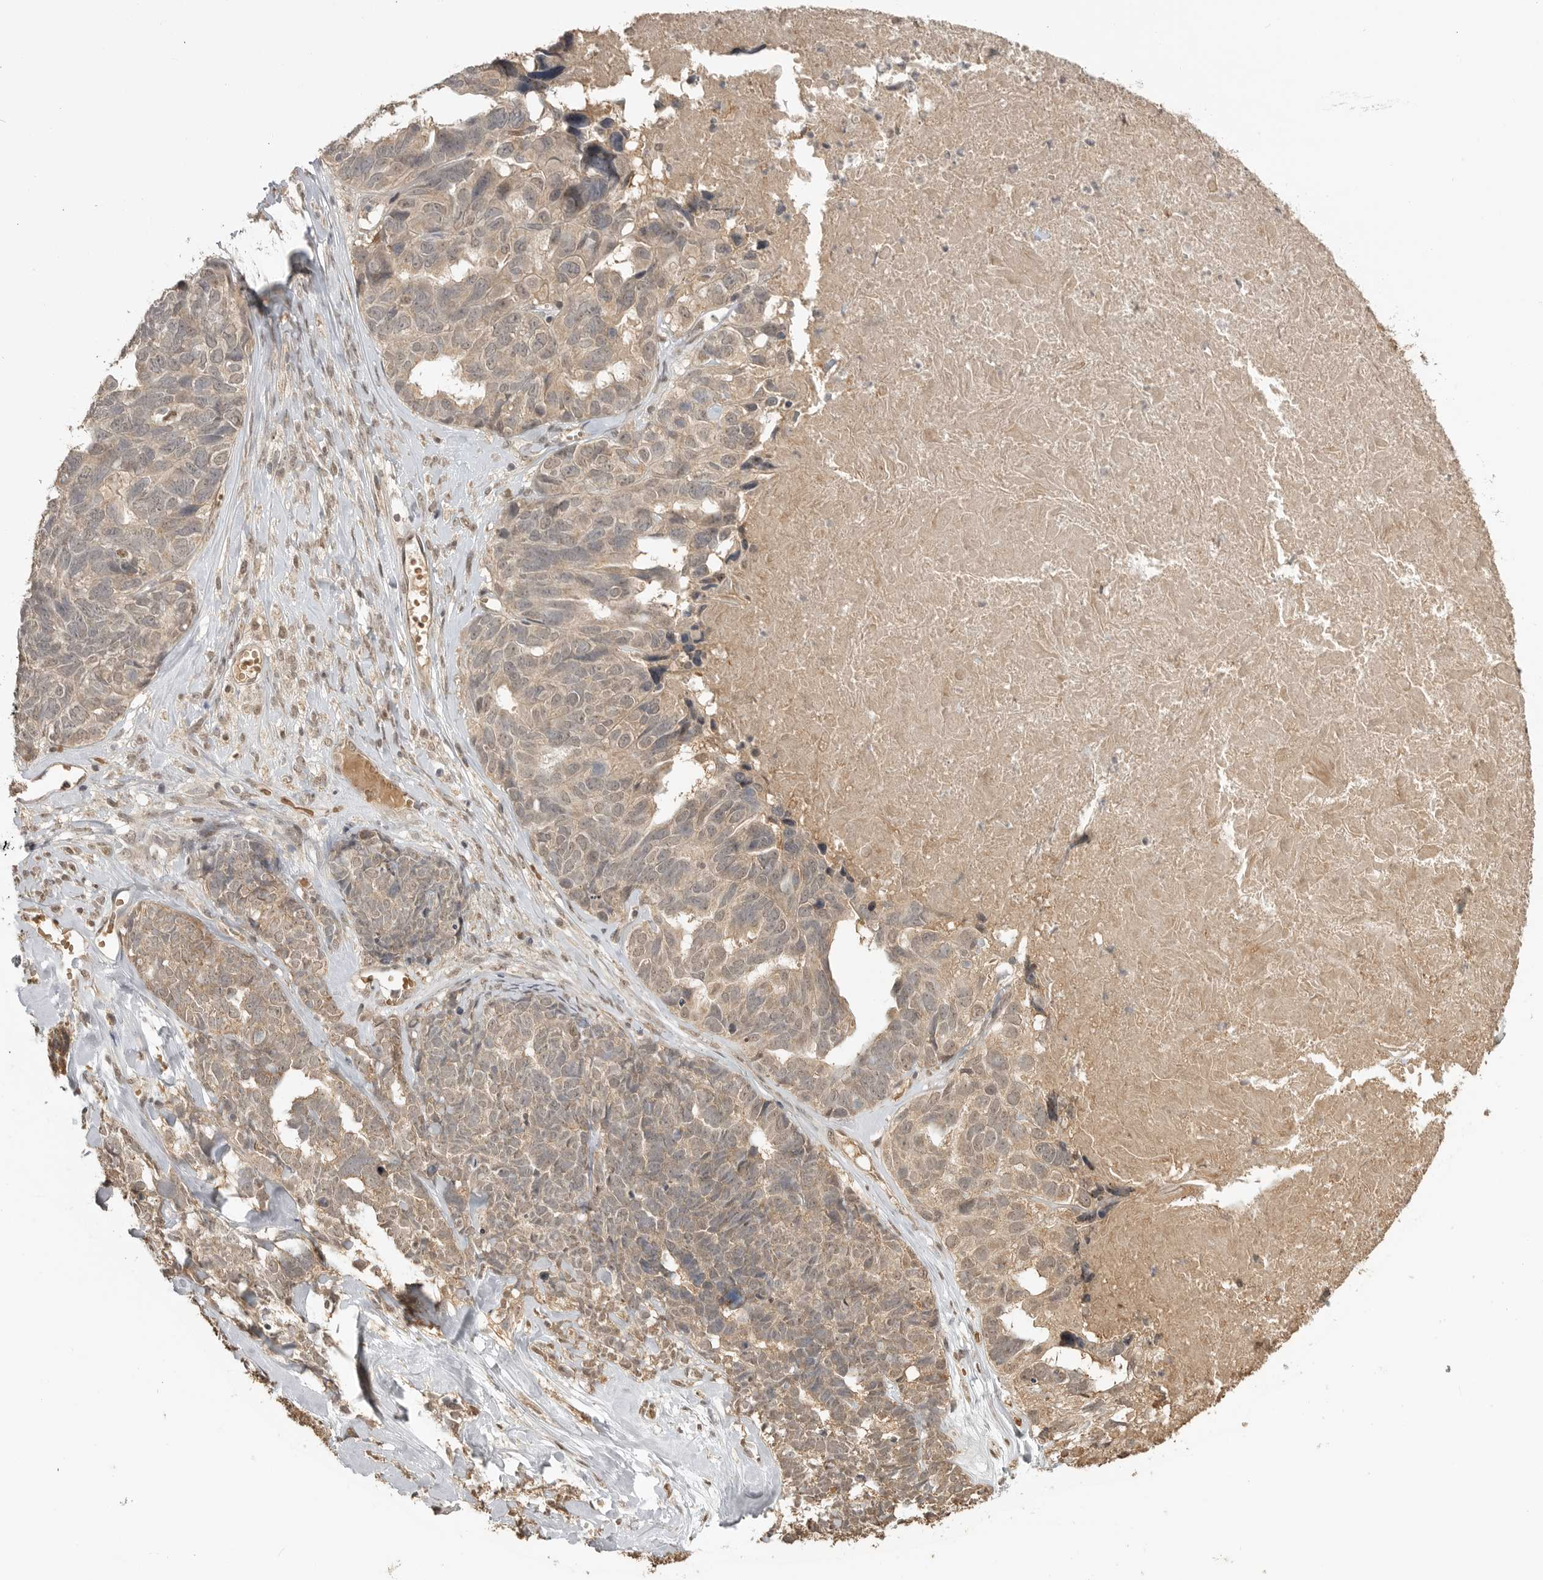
{"staining": {"intensity": "moderate", "quantity": ">75%", "location": "cytoplasmic/membranous,nuclear"}, "tissue": "ovarian cancer", "cell_type": "Tumor cells", "image_type": "cancer", "snomed": [{"axis": "morphology", "description": "Cystadenocarcinoma, serous, NOS"}, {"axis": "topography", "description": "Ovary"}], "caption": "About >75% of tumor cells in human ovarian serous cystadenocarcinoma show moderate cytoplasmic/membranous and nuclear protein staining as visualized by brown immunohistochemical staining.", "gene": "ASPSCR1", "patient": {"sex": "female", "age": 79}}